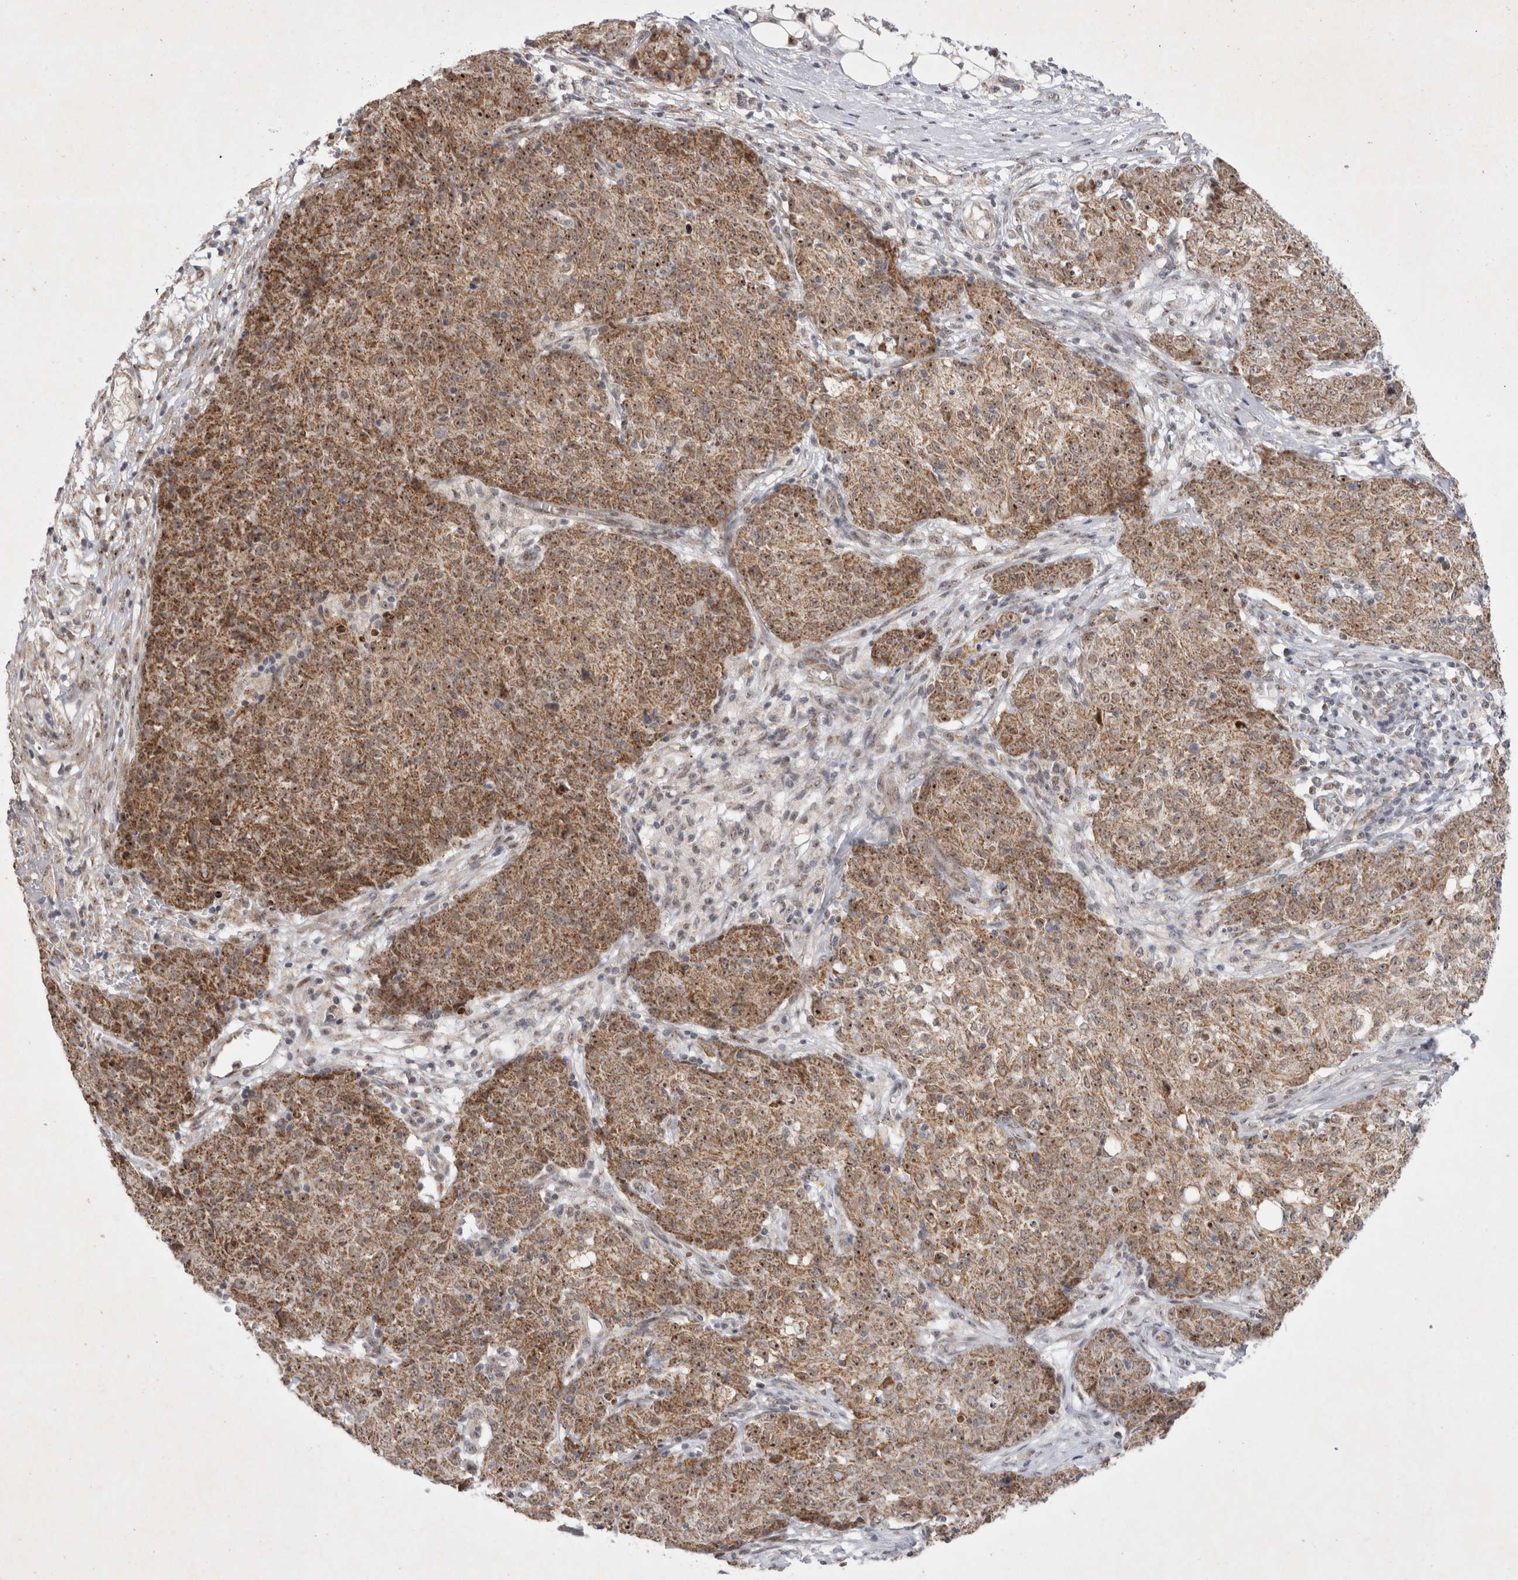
{"staining": {"intensity": "moderate", "quantity": ">75%", "location": "cytoplasmic/membranous,nuclear"}, "tissue": "ovarian cancer", "cell_type": "Tumor cells", "image_type": "cancer", "snomed": [{"axis": "morphology", "description": "Carcinoma, endometroid"}, {"axis": "topography", "description": "Ovary"}], "caption": "Immunohistochemical staining of endometroid carcinoma (ovarian) shows medium levels of moderate cytoplasmic/membranous and nuclear protein positivity in about >75% of tumor cells.", "gene": "MRPL37", "patient": {"sex": "female", "age": 42}}